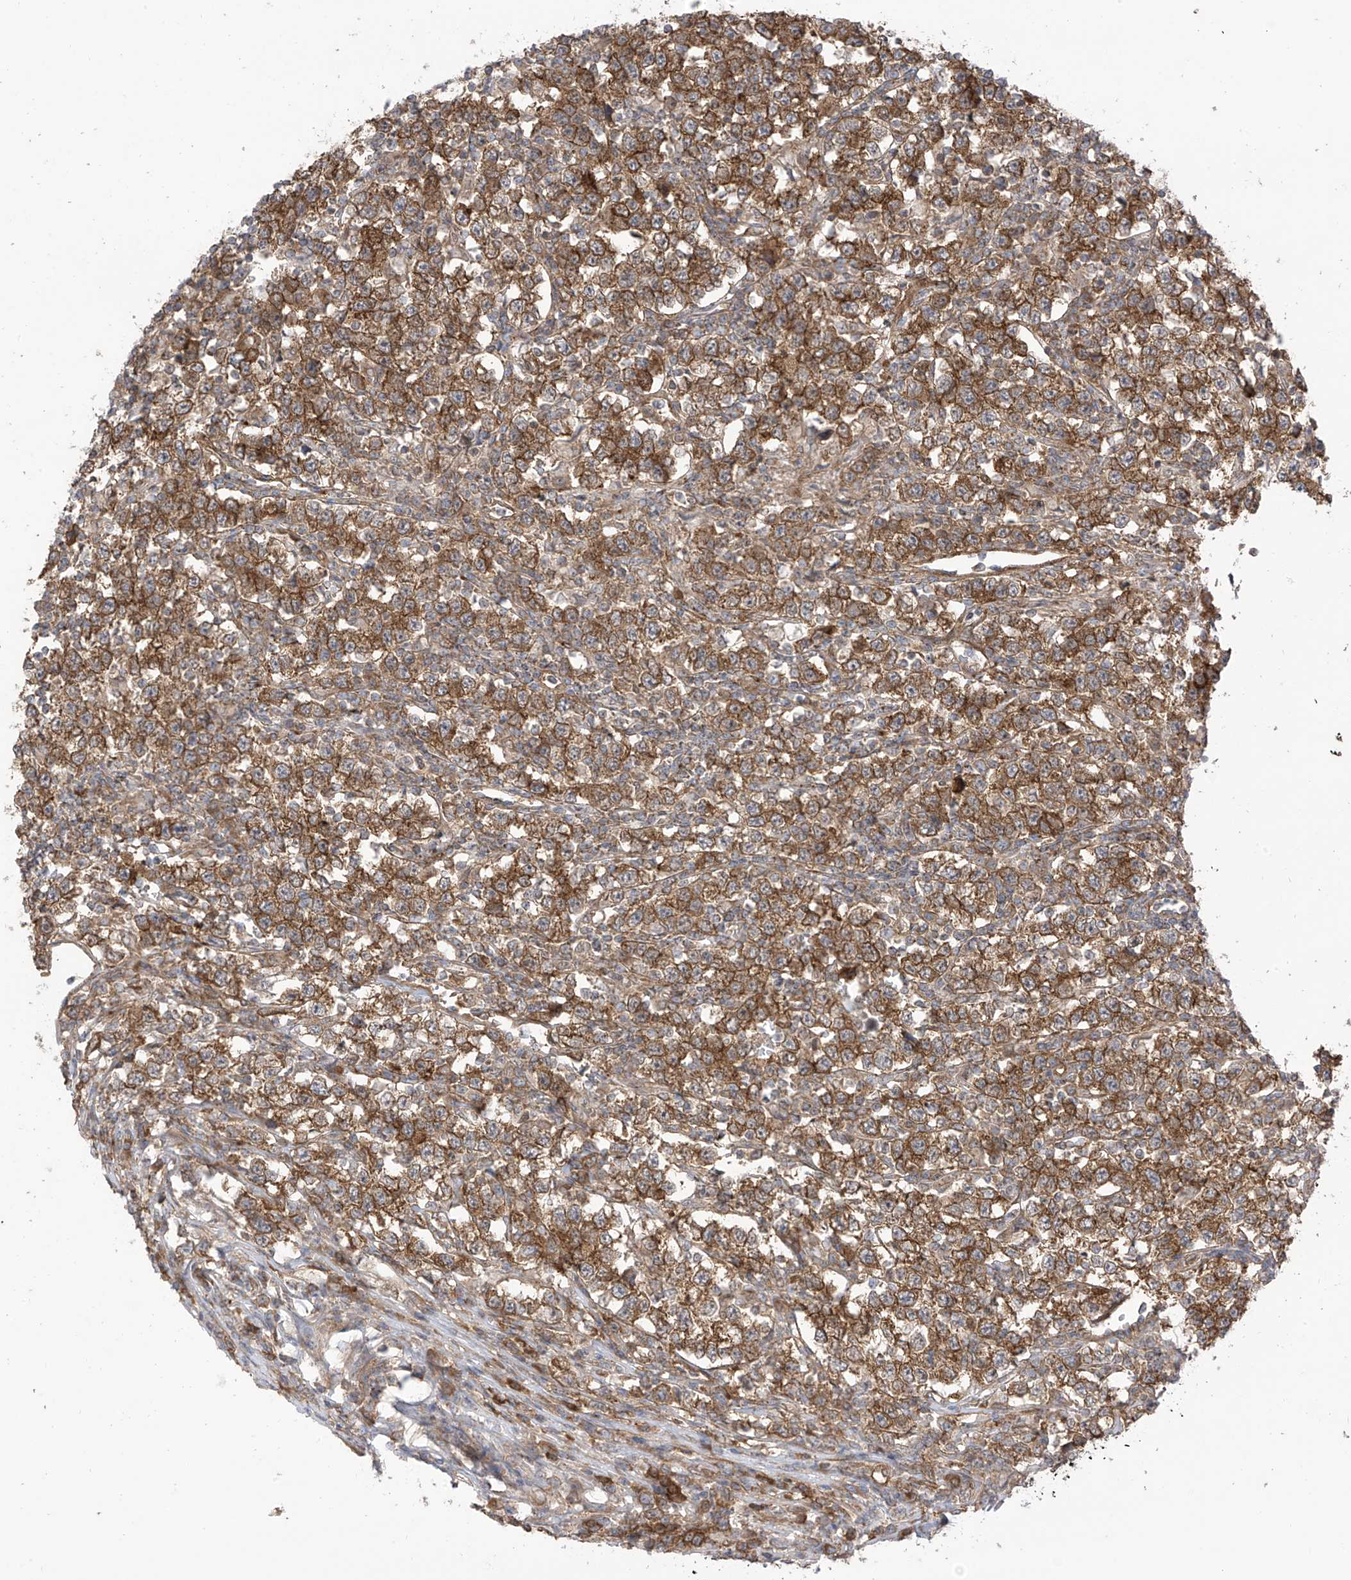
{"staining": {"intensity": "moderate", "quantity": ">75%", "location": "cytoplasmic/membranous"}, "tissue": "testis cancer", "cell_type": "Tumor cells", "image_type": "cancer", "snomed": [{"axis": "morphology", "description": "Normal tissue, NOS"}, {"axis": "morphology", "description": "Seminoma, NOS"}, {"axis": "topography", "description": "Testis"}], "caption": "Testis seminoma tissue shows moderate cytoplasmic/membranous positivity in approximately >75% of tumor cells, visualized by immunohistochemistry. The protein is shown in brown color, while the nuclei are stained blue.", "gene": "REPS1", "patient": {"sex": "male", "age": 43}}